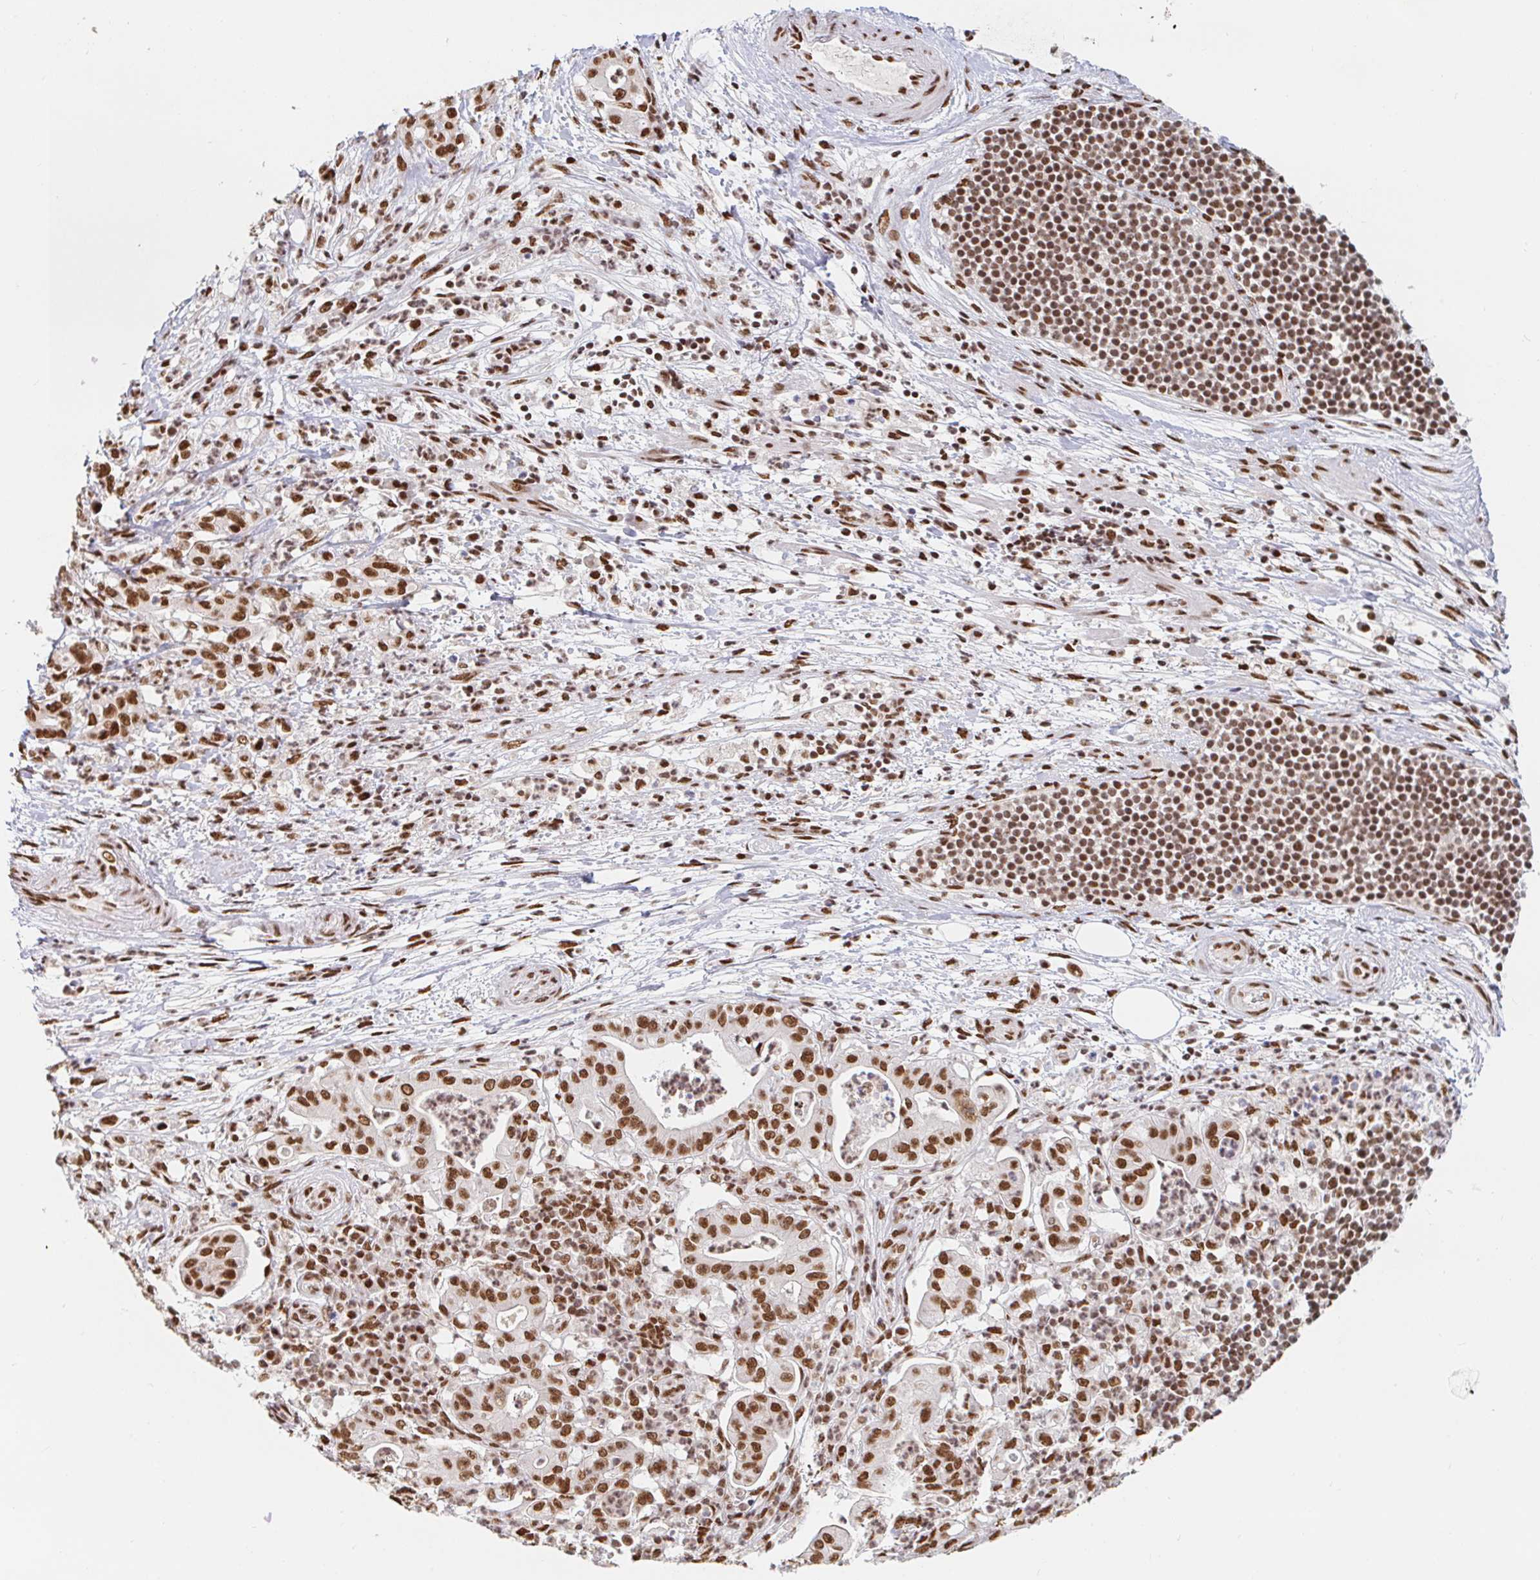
{"staining": {"intensity": "moderate", "quantity": ">75%", "location": "nuclear"}, "tissue": "pancreatic cancer", "cell_type": "Tumor cells", "image_type": "cancer", "snomed": [{"axis": "morphology", "description": "Adenocarcinoma, NOS"}, {"axis": "topography", "description": "Pancreas"}], "caption": "IHC staining of pancreatic cancer (adenocarcinoma), which exhibits medium levels of moderate nuclear expression in approximately >75% of tumor cells indicating moderate nuclear protein positivity. The staining was performed using DAB (3,3'-diaminobenzidine) (brown) for protein detection and nuclei were counterstained in hematoxylin (blue).", "gene": "RBMX", "patient": {"sex": "male", "age": 71}}